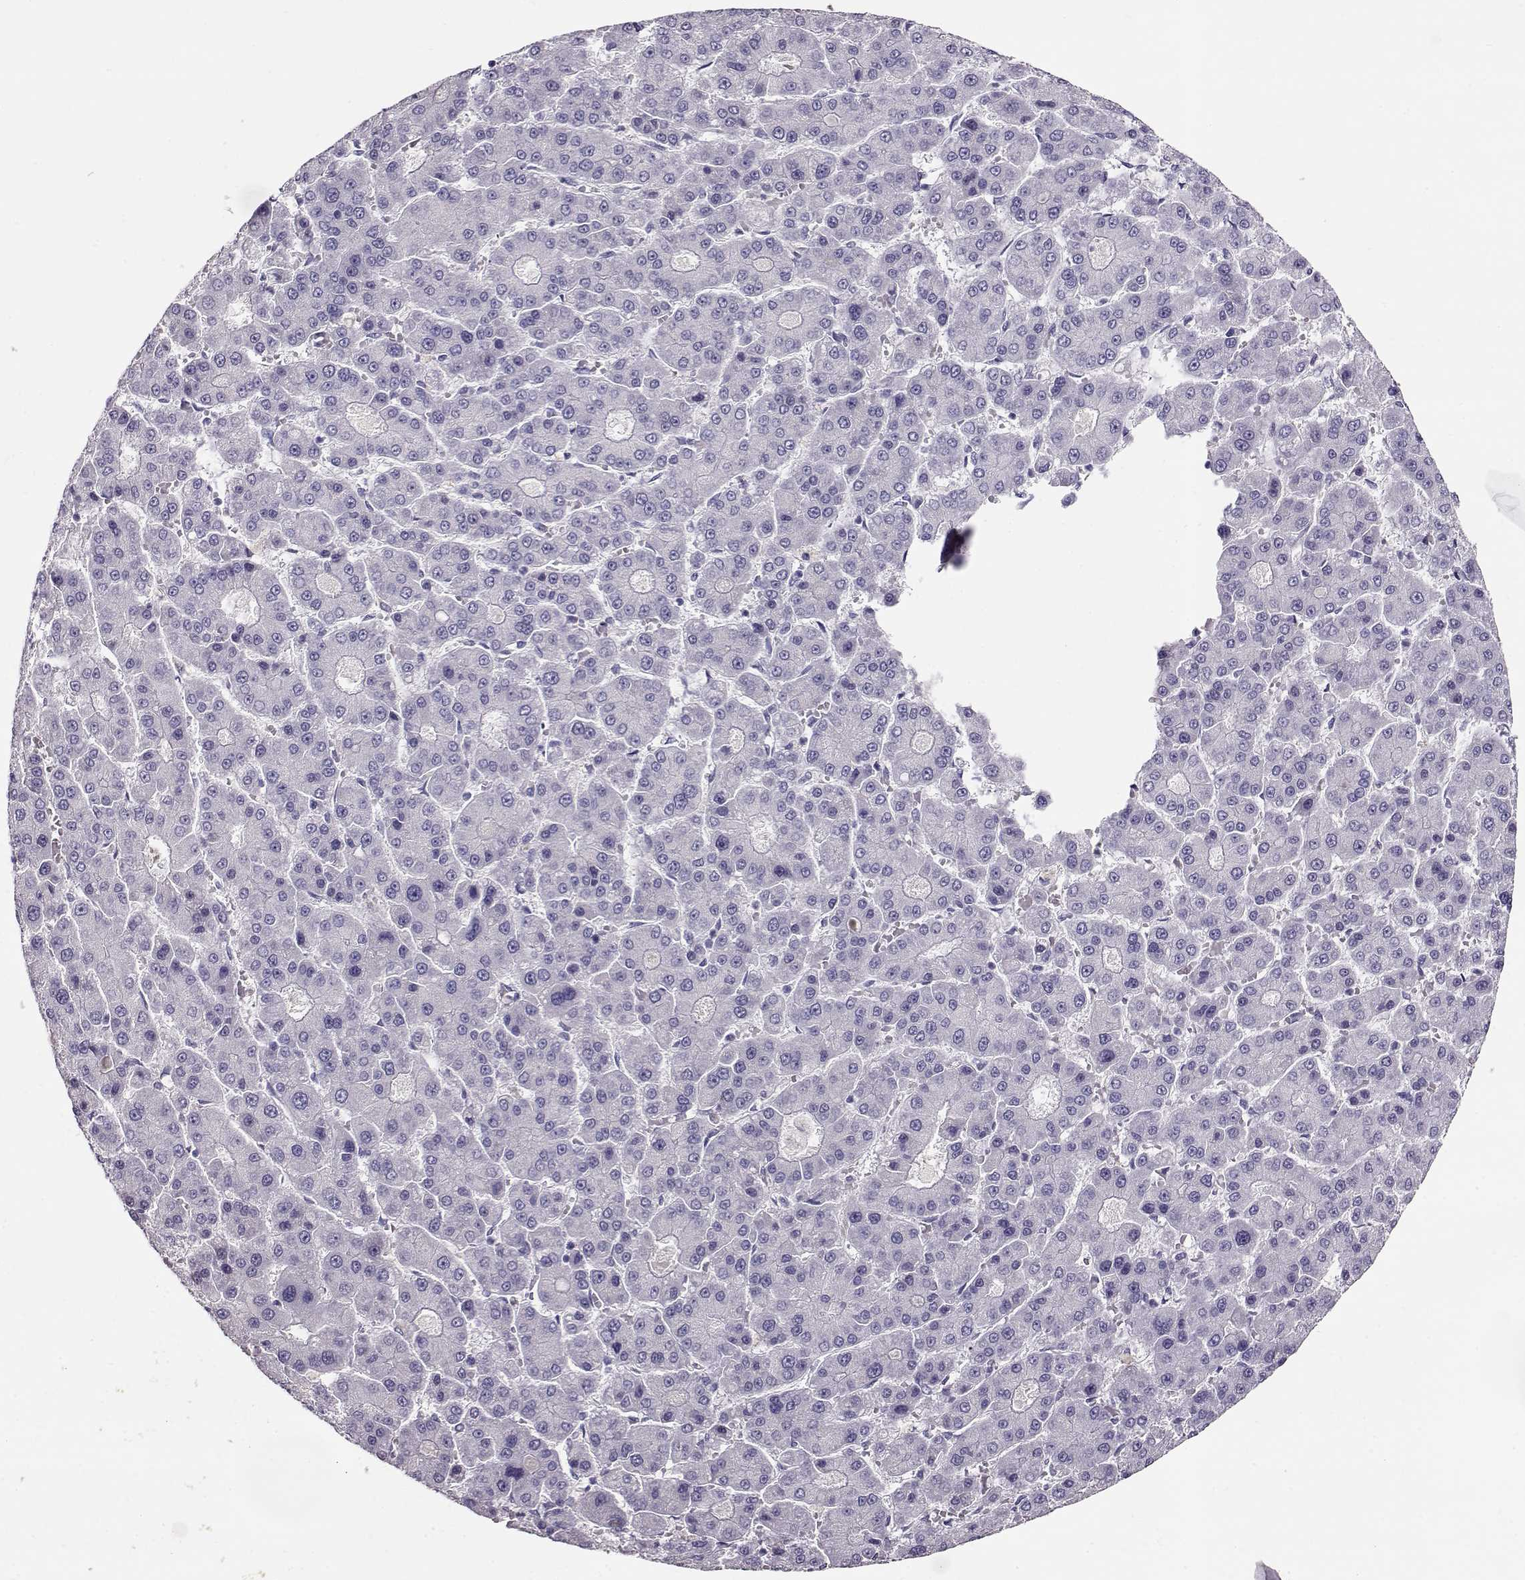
{"staining": {"intensity": "negative", "quantity": "none", "location": "none"}, "tissue": "liver cancer", "cell_type": "Tumor cells", "image_type": "cancer", "snomed": [{"axis": "morphology", "description": "Carcinoma, Hepatocellular, NOS"}, {"axis": "topography", "description": "Liver"}], "caption": "Immunohistochemical staining of liver cancer (hepatocellular carcinoma) reveals no significant staining in tumor cells.", "gene": "RBM44", "patient": {"sex": "male", "age": 70}}